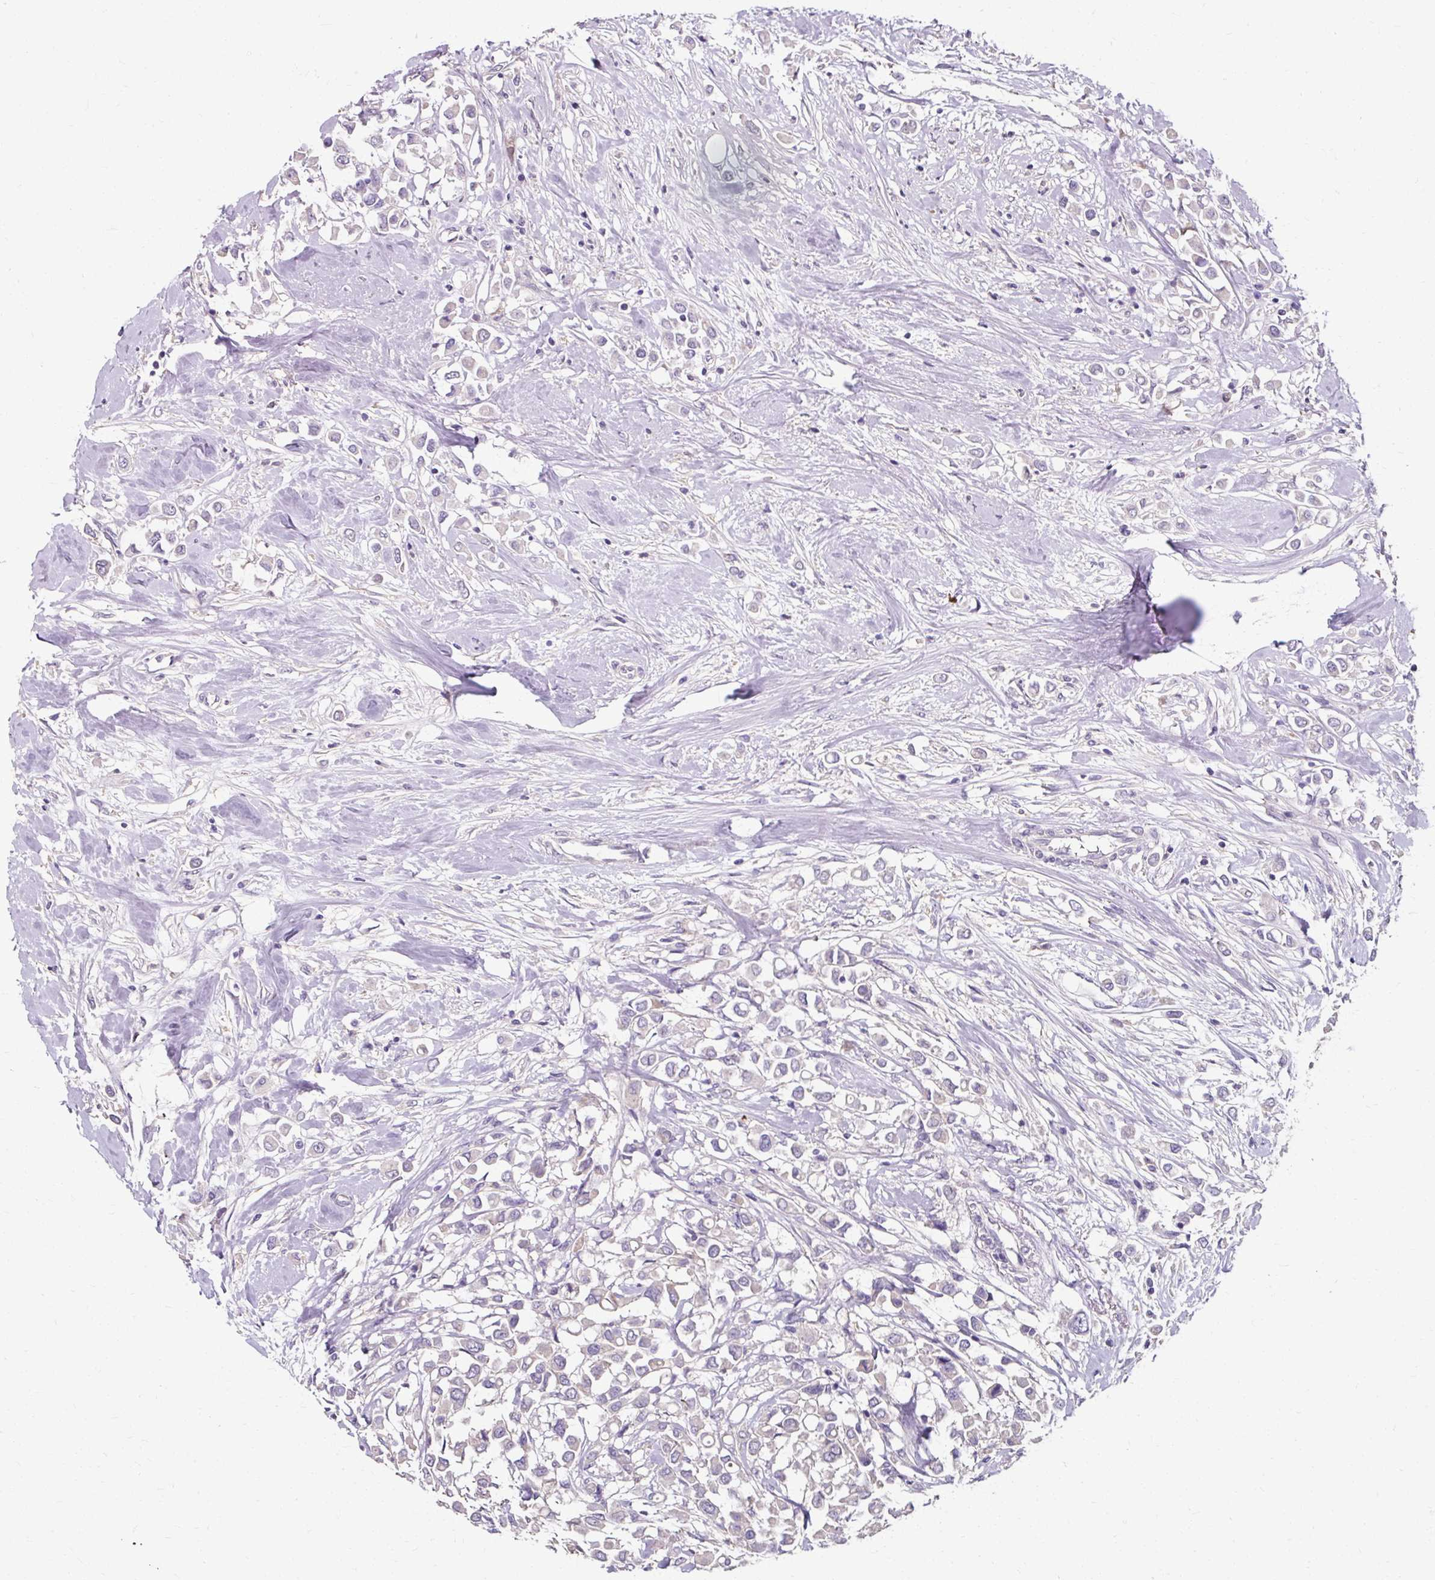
{"staining": {"intensity": "negative", "quantity": "none", "location": "none"}, "tissue": "breast cancer", "cell_type": "Tumor cells", "image_type": "cancer", "snomed": [{"axis": "morphology", "description": "Duct carcinoma"}, {"axis": "topography", "description": "Breast"}], "caption": "A micrograph of human breast cancer (intraductal carcinoma) is negative for staining in tumor cells.", "gene": "KLHL24", "patient": {"sex": "female", "age": 61}}